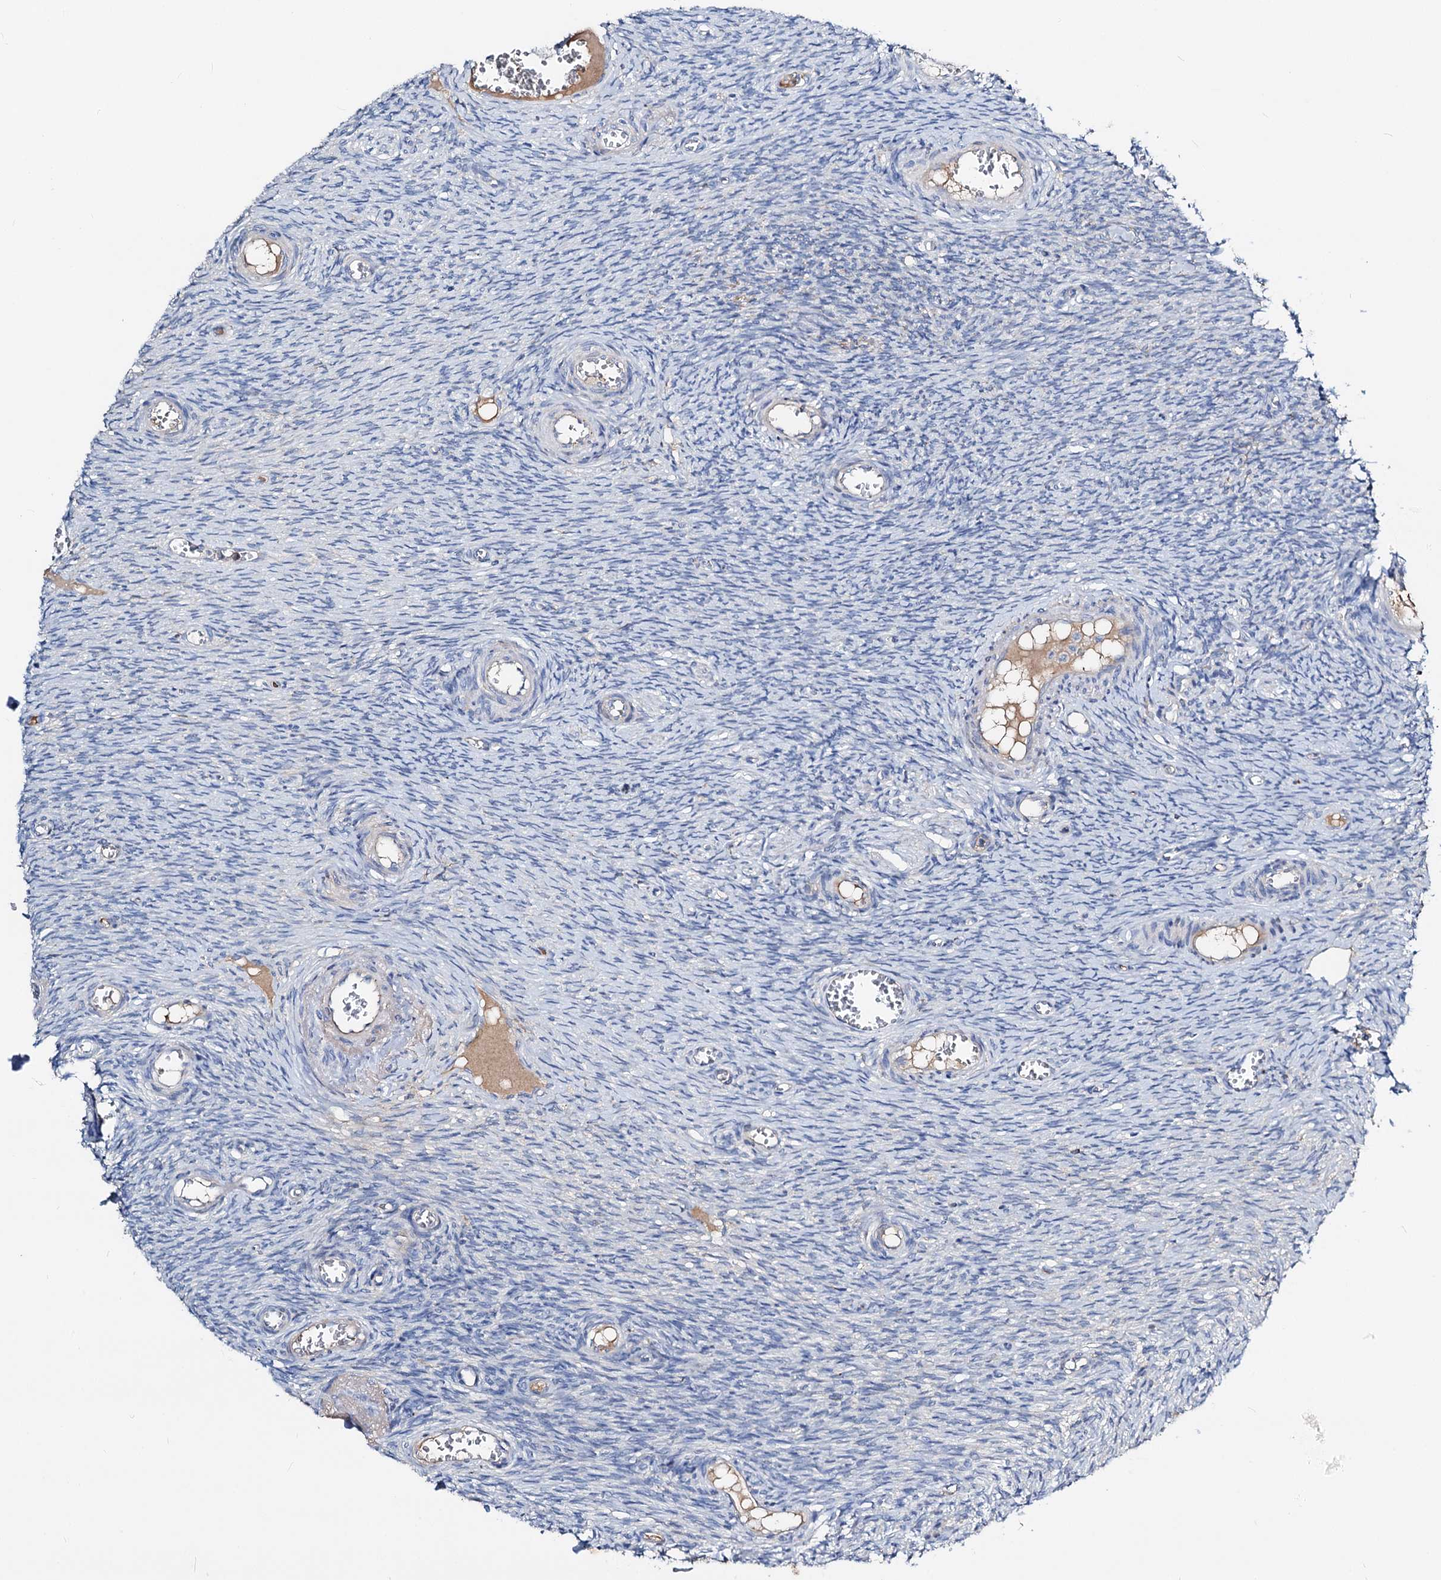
{"staining": {"intensity": "negative", "quantity": "none", "location": "none"}, "tissue": "ovary", "cell_type": "Ovarian stroma cells", "image_type": "normal", "snomed": [{"axis": "morphology", "description": "Normal tissue, NOS"}, {"axis": "topography", "description": "Ovary"}], "caption": "IHC of unremarkable human ovary displays no staining in ovarian stroma cells. (DAB immunohistochemistry, high magnification).", "gene": "ACY3", "patient": {"sex": "female", "age": 44}}